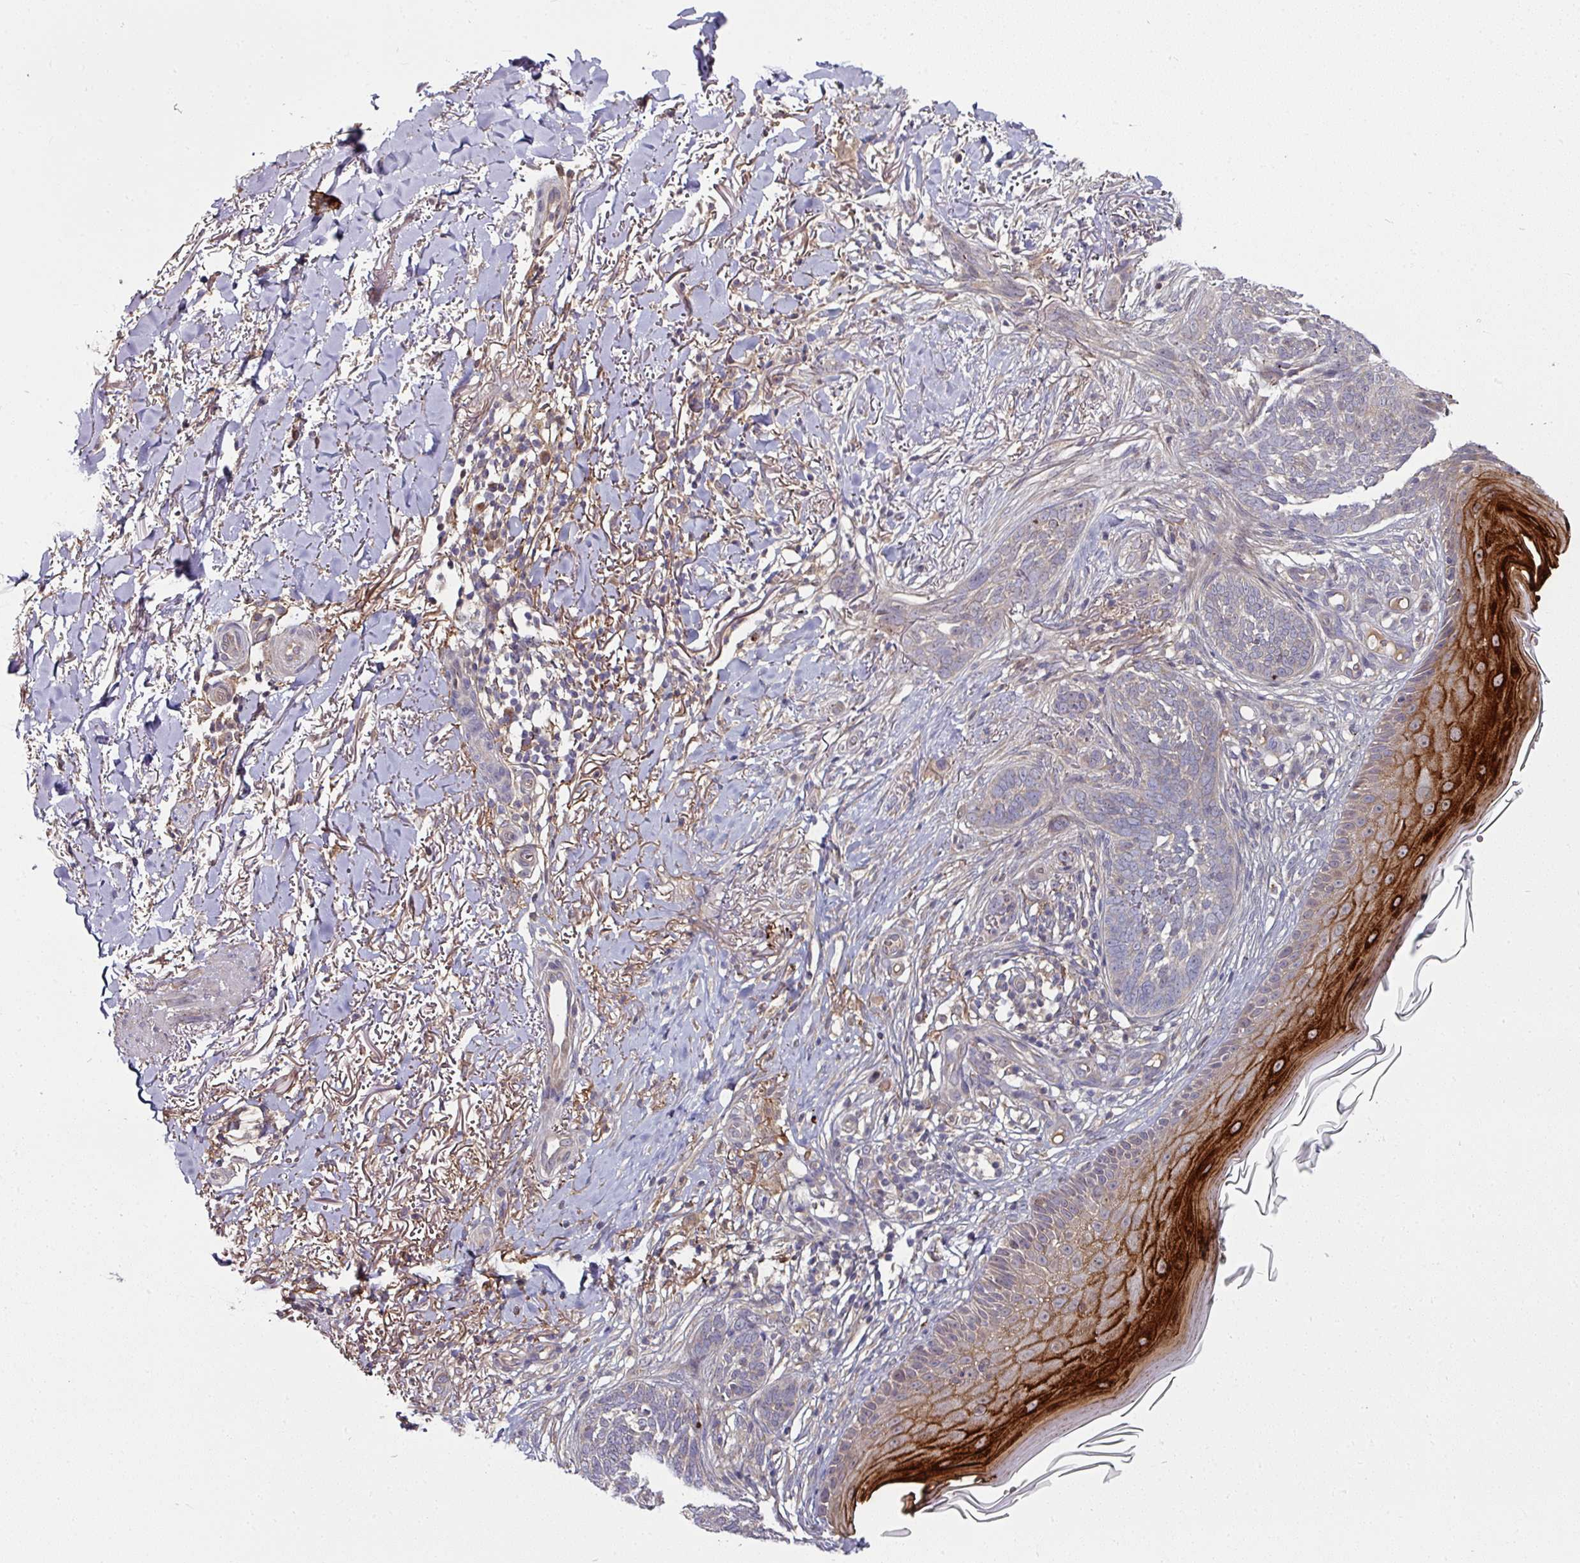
{"staining": {"intensity": "weak", "quantity": "<25%", "location": "cytoplasmic/membranous"}, "tissue": "skin cancer", "cell_type": "Tumor cells", "image_type": "cancer", "snomed": [{"axis": "morphology", "description": "Normal tissue, NOS"}, {"axis": "morphology", "description": "Basal cell carcinoma"}, {"axis": "topography", "description": "Skin"}], "caption": "A high-resolution photomicrograph shows immunohistochemistry staining of skin cancer (basal cell carcinoma), which demonstrates no significant staining in tumor cells.", "gene": "CTDSP2", "patient": {"sex": "female", "age": 67}}